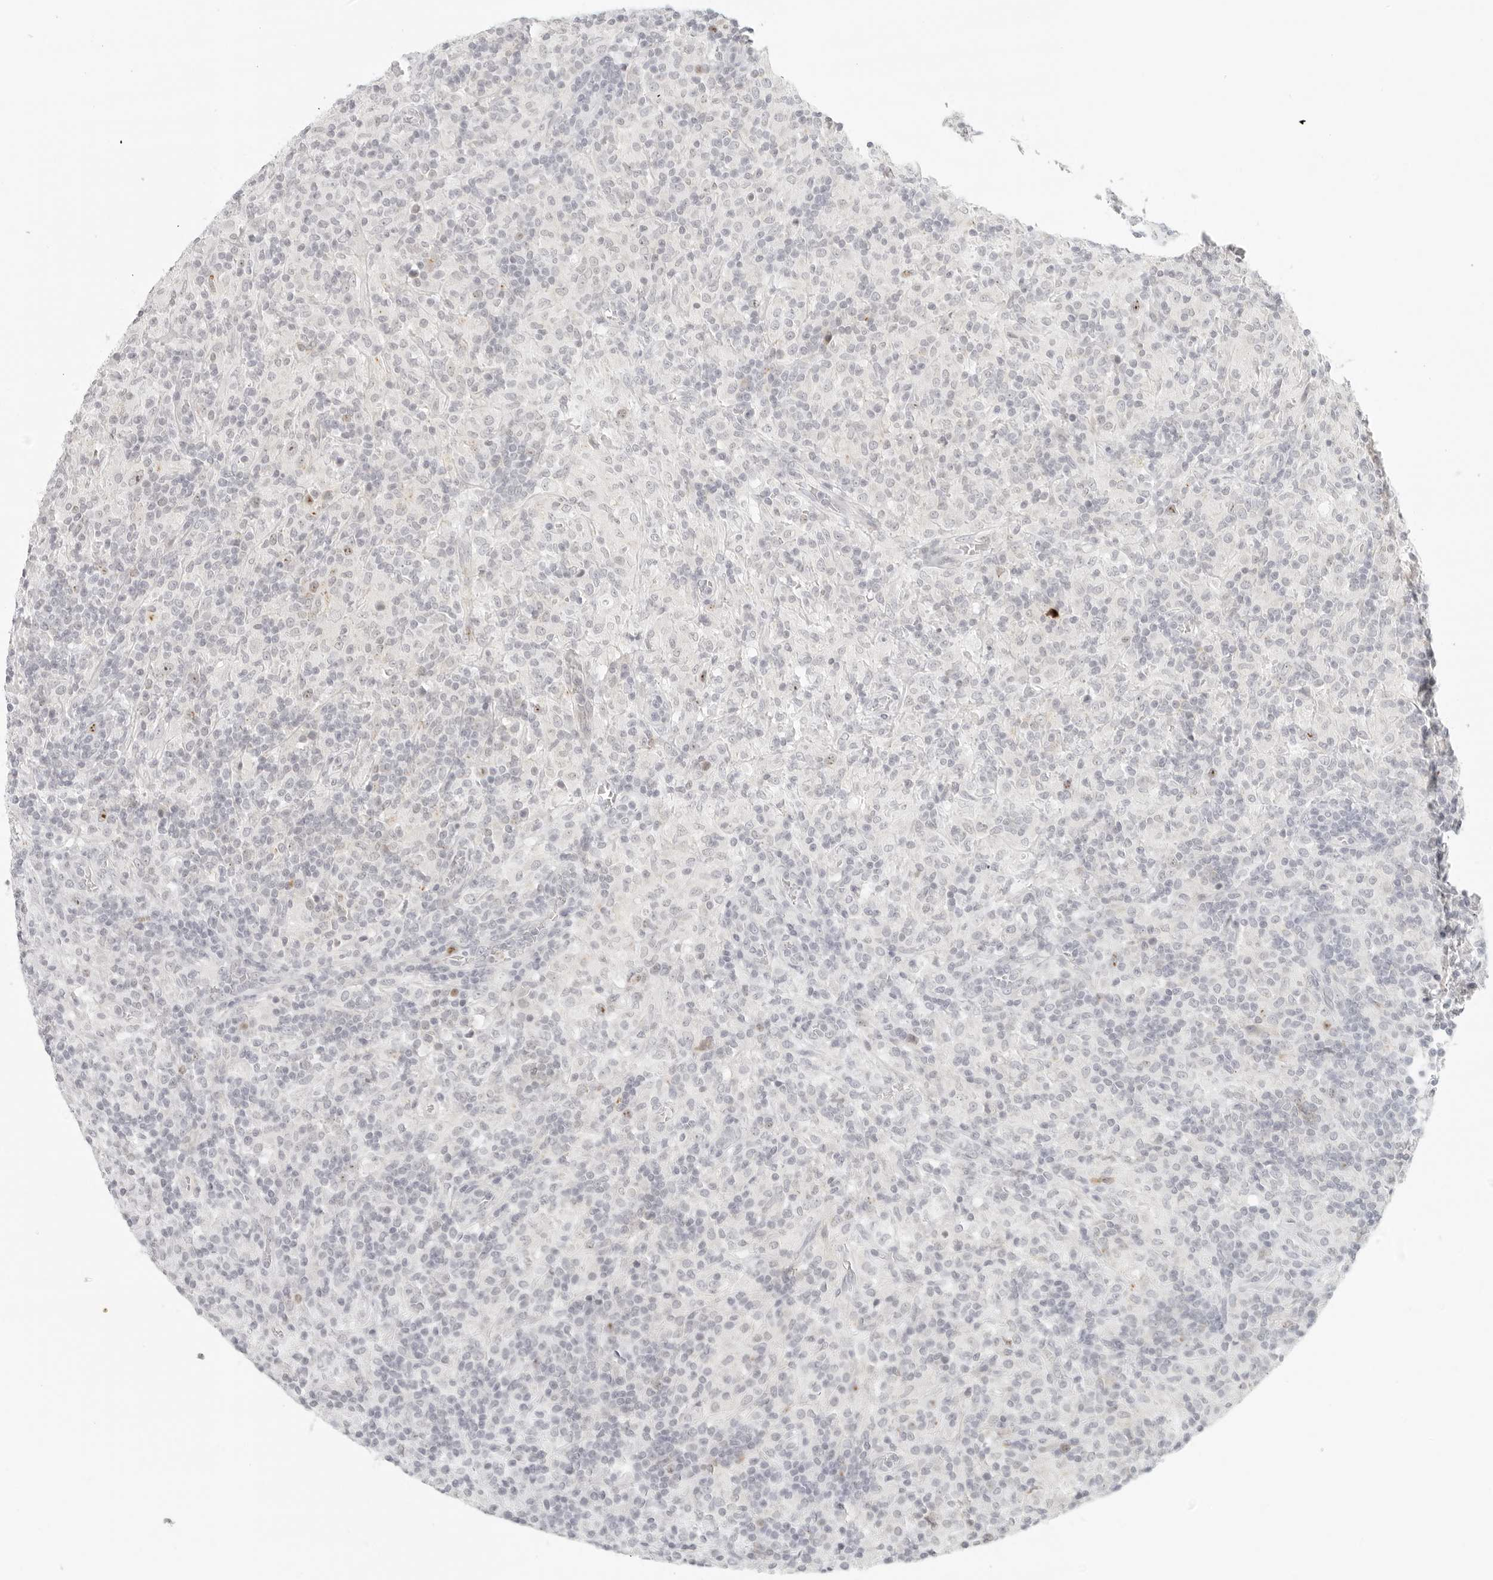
{"staining": {"intensity": "negative", "quantity": "none", "location": "none"}, "tissue": "lymphoma", "cell_type": "Tumor cells", "image_type": "cancer", "snomed": [{"axis": "morphology", "description": "Hodgkin's disease, NOS"}, {"axis": "topography", "description": "Lymph node"}], "caption": "IHC histopathology image of neoplastic tissue: Hodgkin's disease stained with DAB (3,3'-diaminobenzidine) exhibits no significant protein staining in tumor cells.", "gene": "ZNF678", "patient": {"sex": "male", "age": 70}}